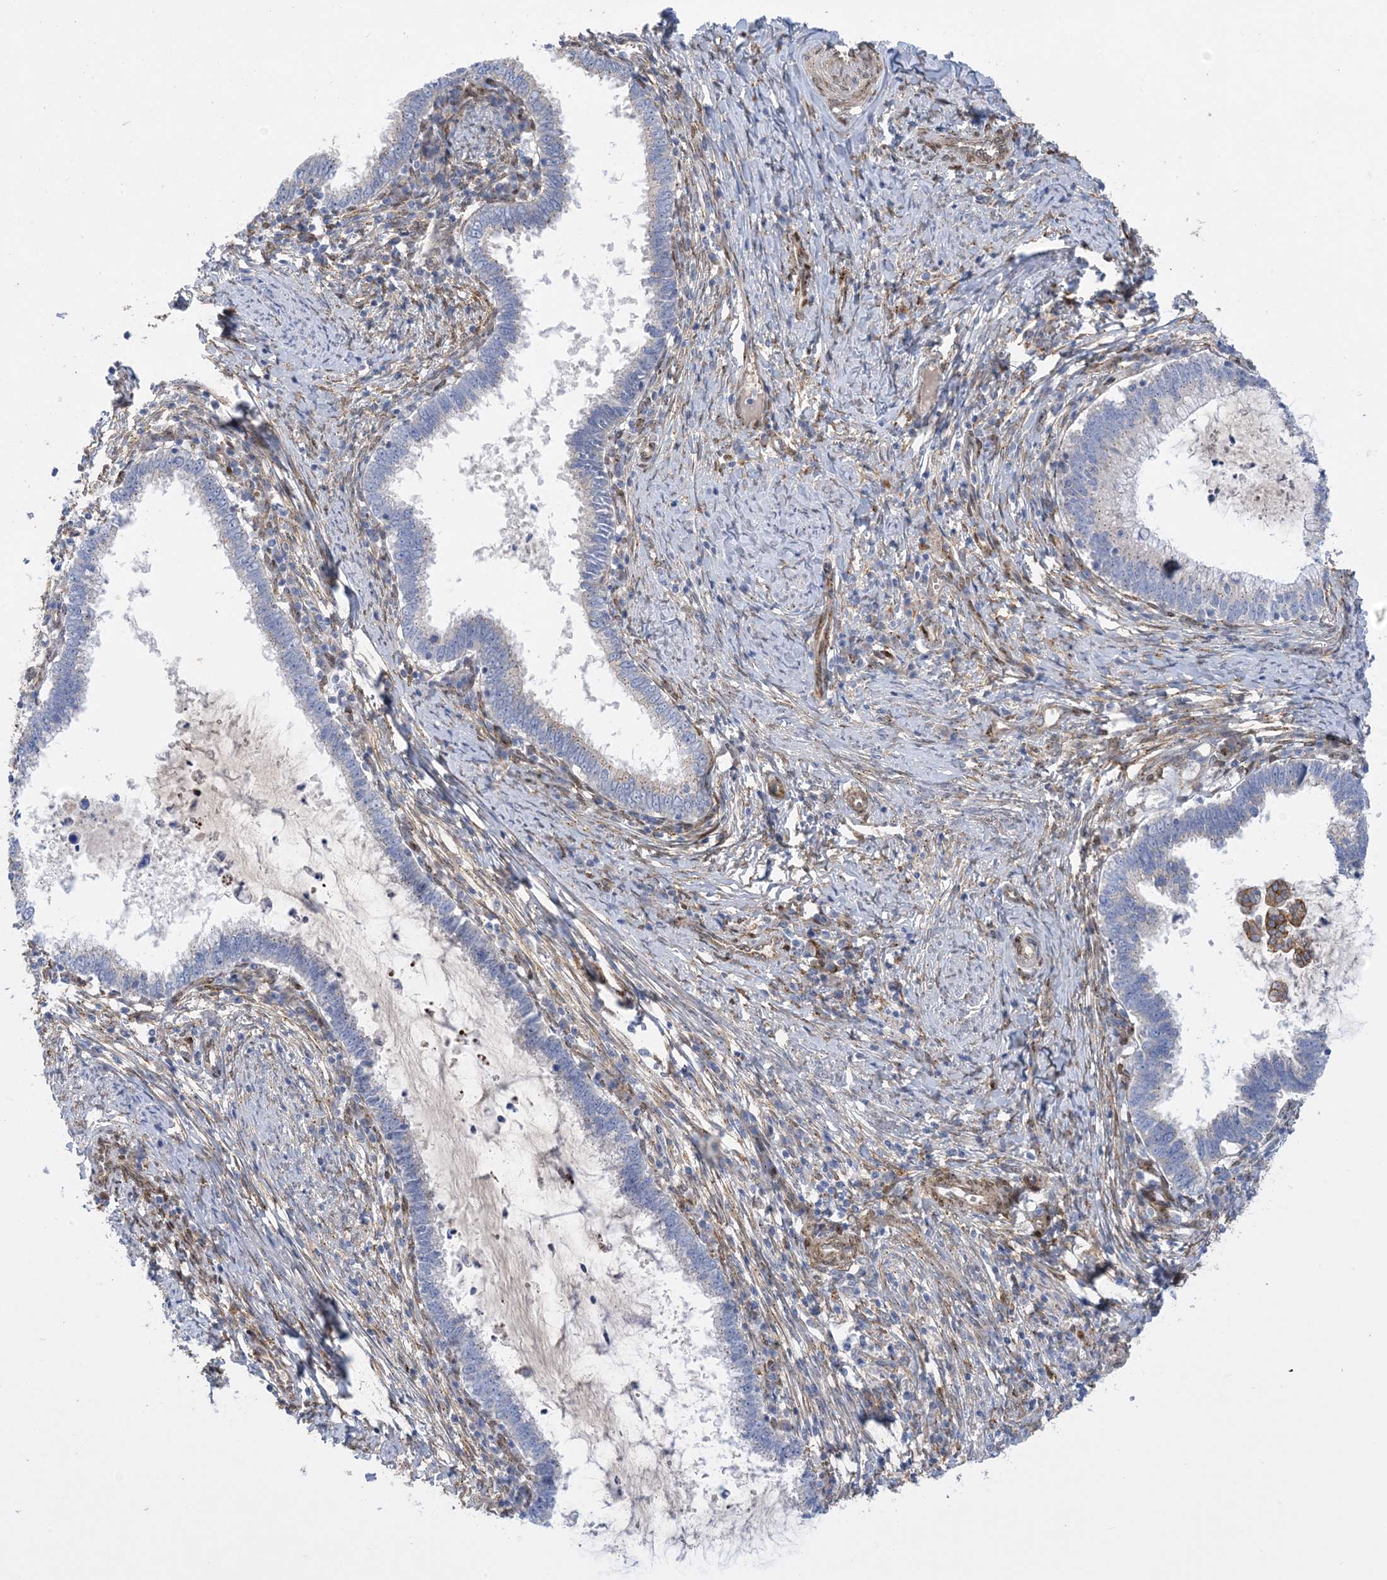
{"staining": {"intensity": "negative", "quantity": "none", "location": "none"}, "tissue": "cervical cancer", "cell_type": "Tumor cells", "image_type": "cancer", "snomed": [{"axis": "morphology", "description": "Adenocarcinoma, NOS"}, {"axis": "topography", "description": "Cervix"}], "caption": "A micrograph of human cervical cancer is negative for staining in tumor cells. (Brightfield microscopy of DAB (3,3'-diaminobenzidine) immunohistochemistry at high magnification).", "gene": "RBMS3", "patient": {"sex": "female", "age": 36}}